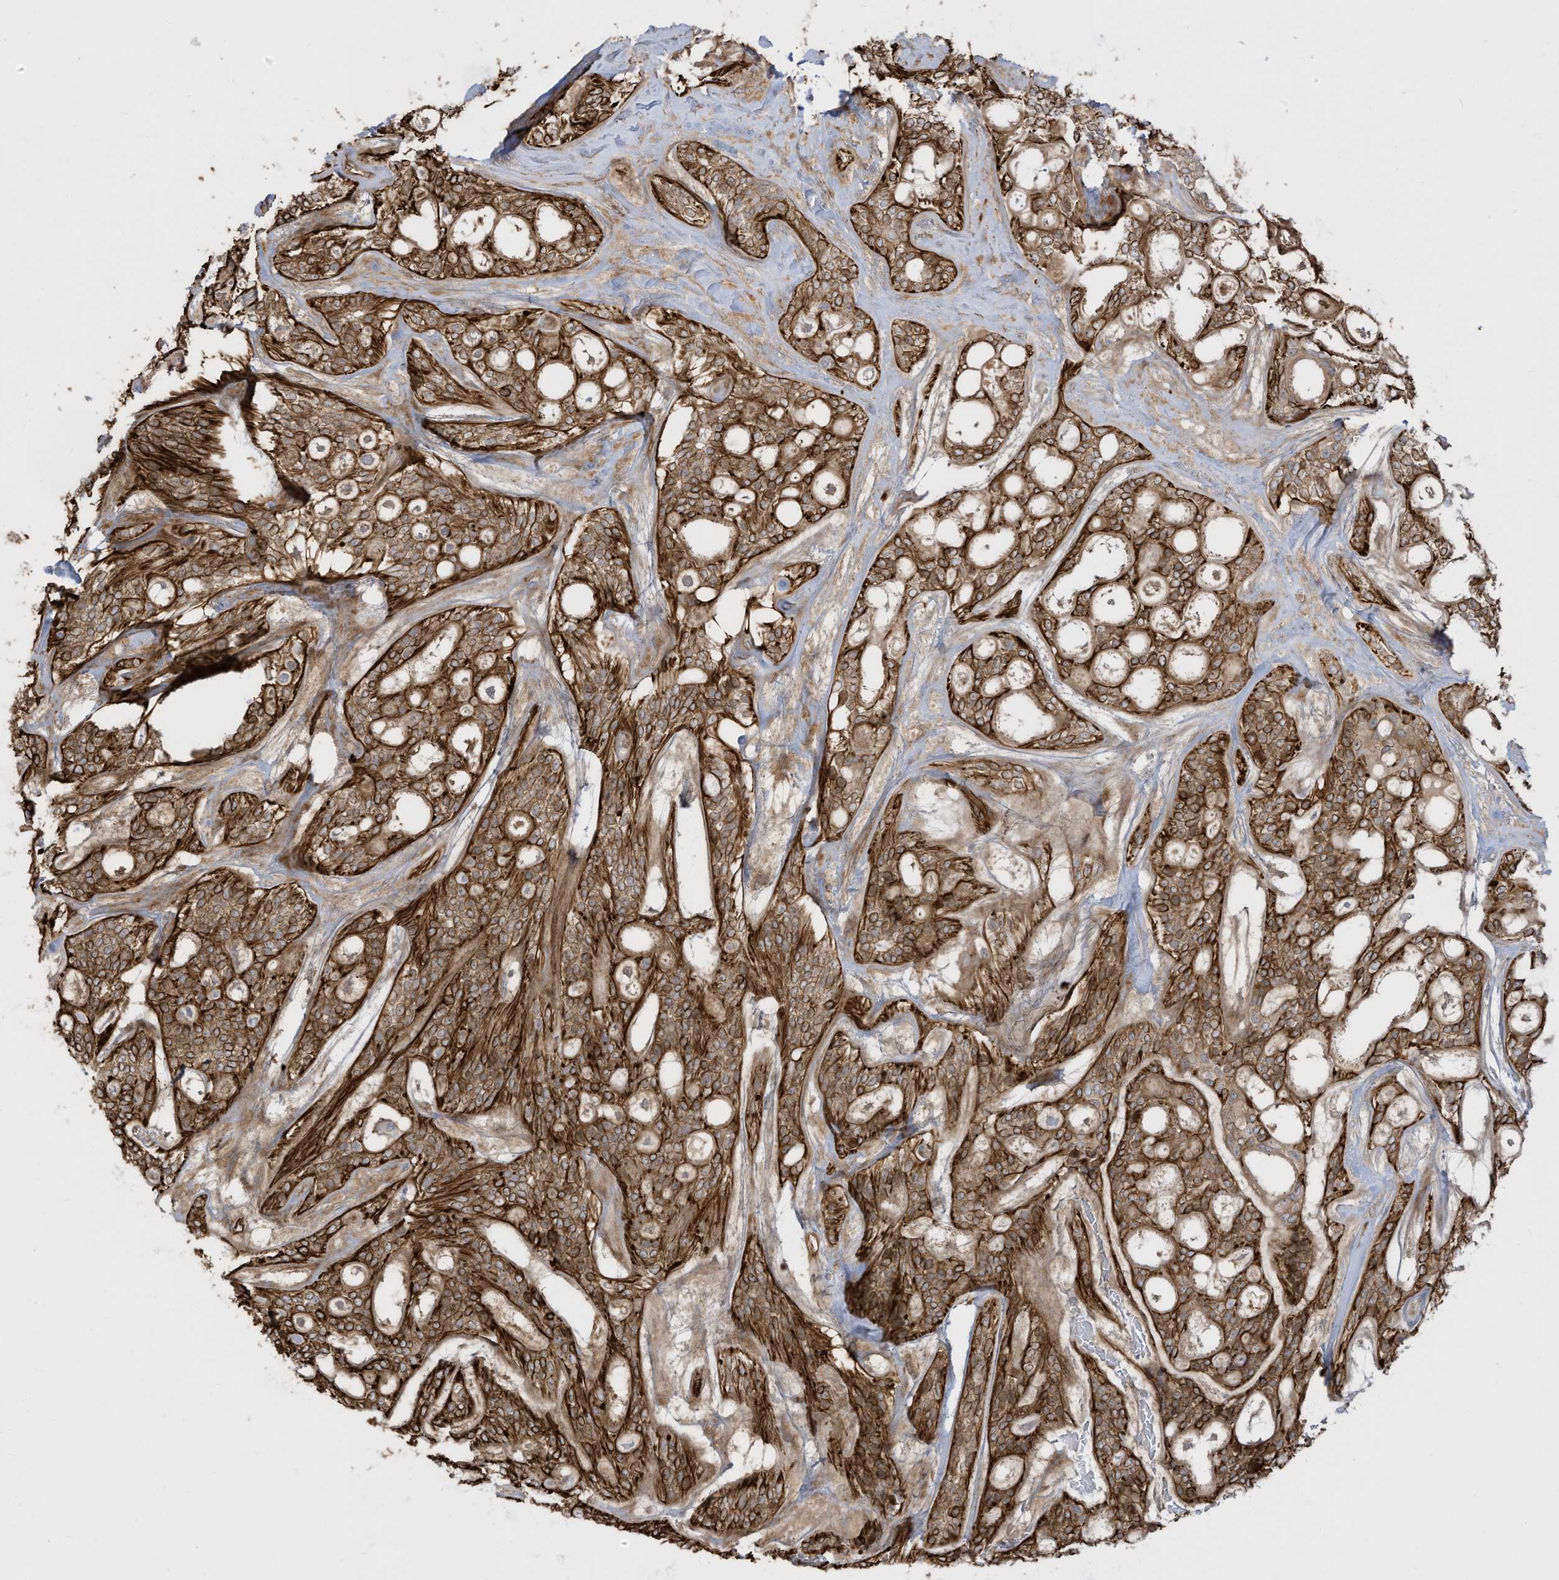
{"staining": {"intensity": "strong", "quantity": ">75%", "location": "cytoplasmic/membranous"}, "tissue": "head and neck cancer", "cell_type": "Tumor cells", "image_type": "cancer", "snomed": [{"axis": "morphology", "description": "Adenocarcinoma, NOS"}, {"axis": "topography", "description": "Head-Neck"}], "caption": "Head and neck cancer tissue exhibits strong cytoplasmic/membranous staining in approximately >75% of tumor cells, visualized by immunohistochemistry.", "gene": "ENTR1", "patient": {"sex": "male", "age": 66}}